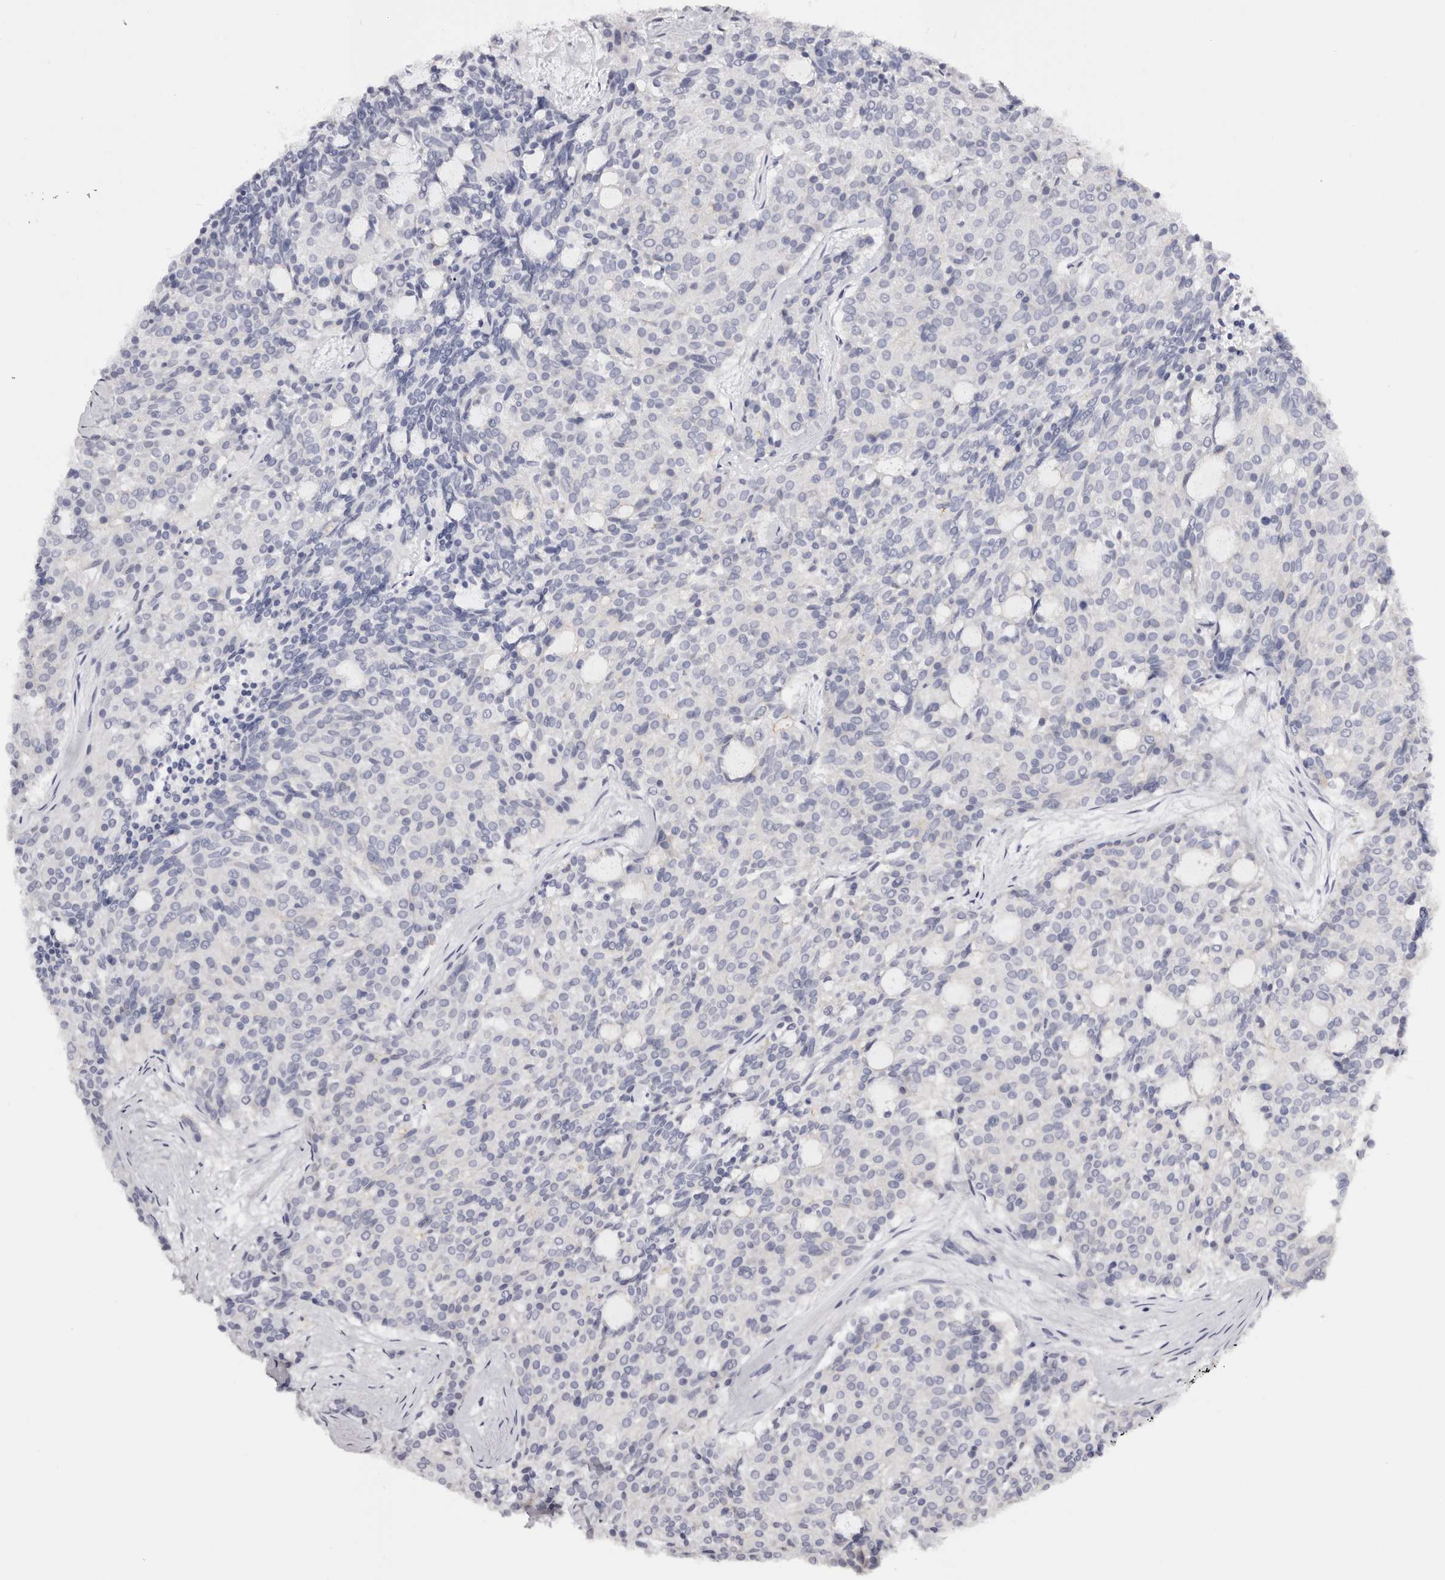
{"staining": {"intensity": "negative", "quantity": "none", "location": "none"}, "tissue": "carcinoid", "cell_type": "Tumor cells", "image_type": "cancer", "snomed": [{"axis": "morphology", "description": "Carcinoid, malignant, NOS"}, {"axis": "topography", "description": "Pancreas"}], "caption": "Immunohistochemistry (IHC) histopathology image of neoplastic tissue: human carcinoid stained with DAB exhibits no significant protein staining in tumor cells.", "gene": "ROM1", "patient": {"sex": "female", "age": 54}}